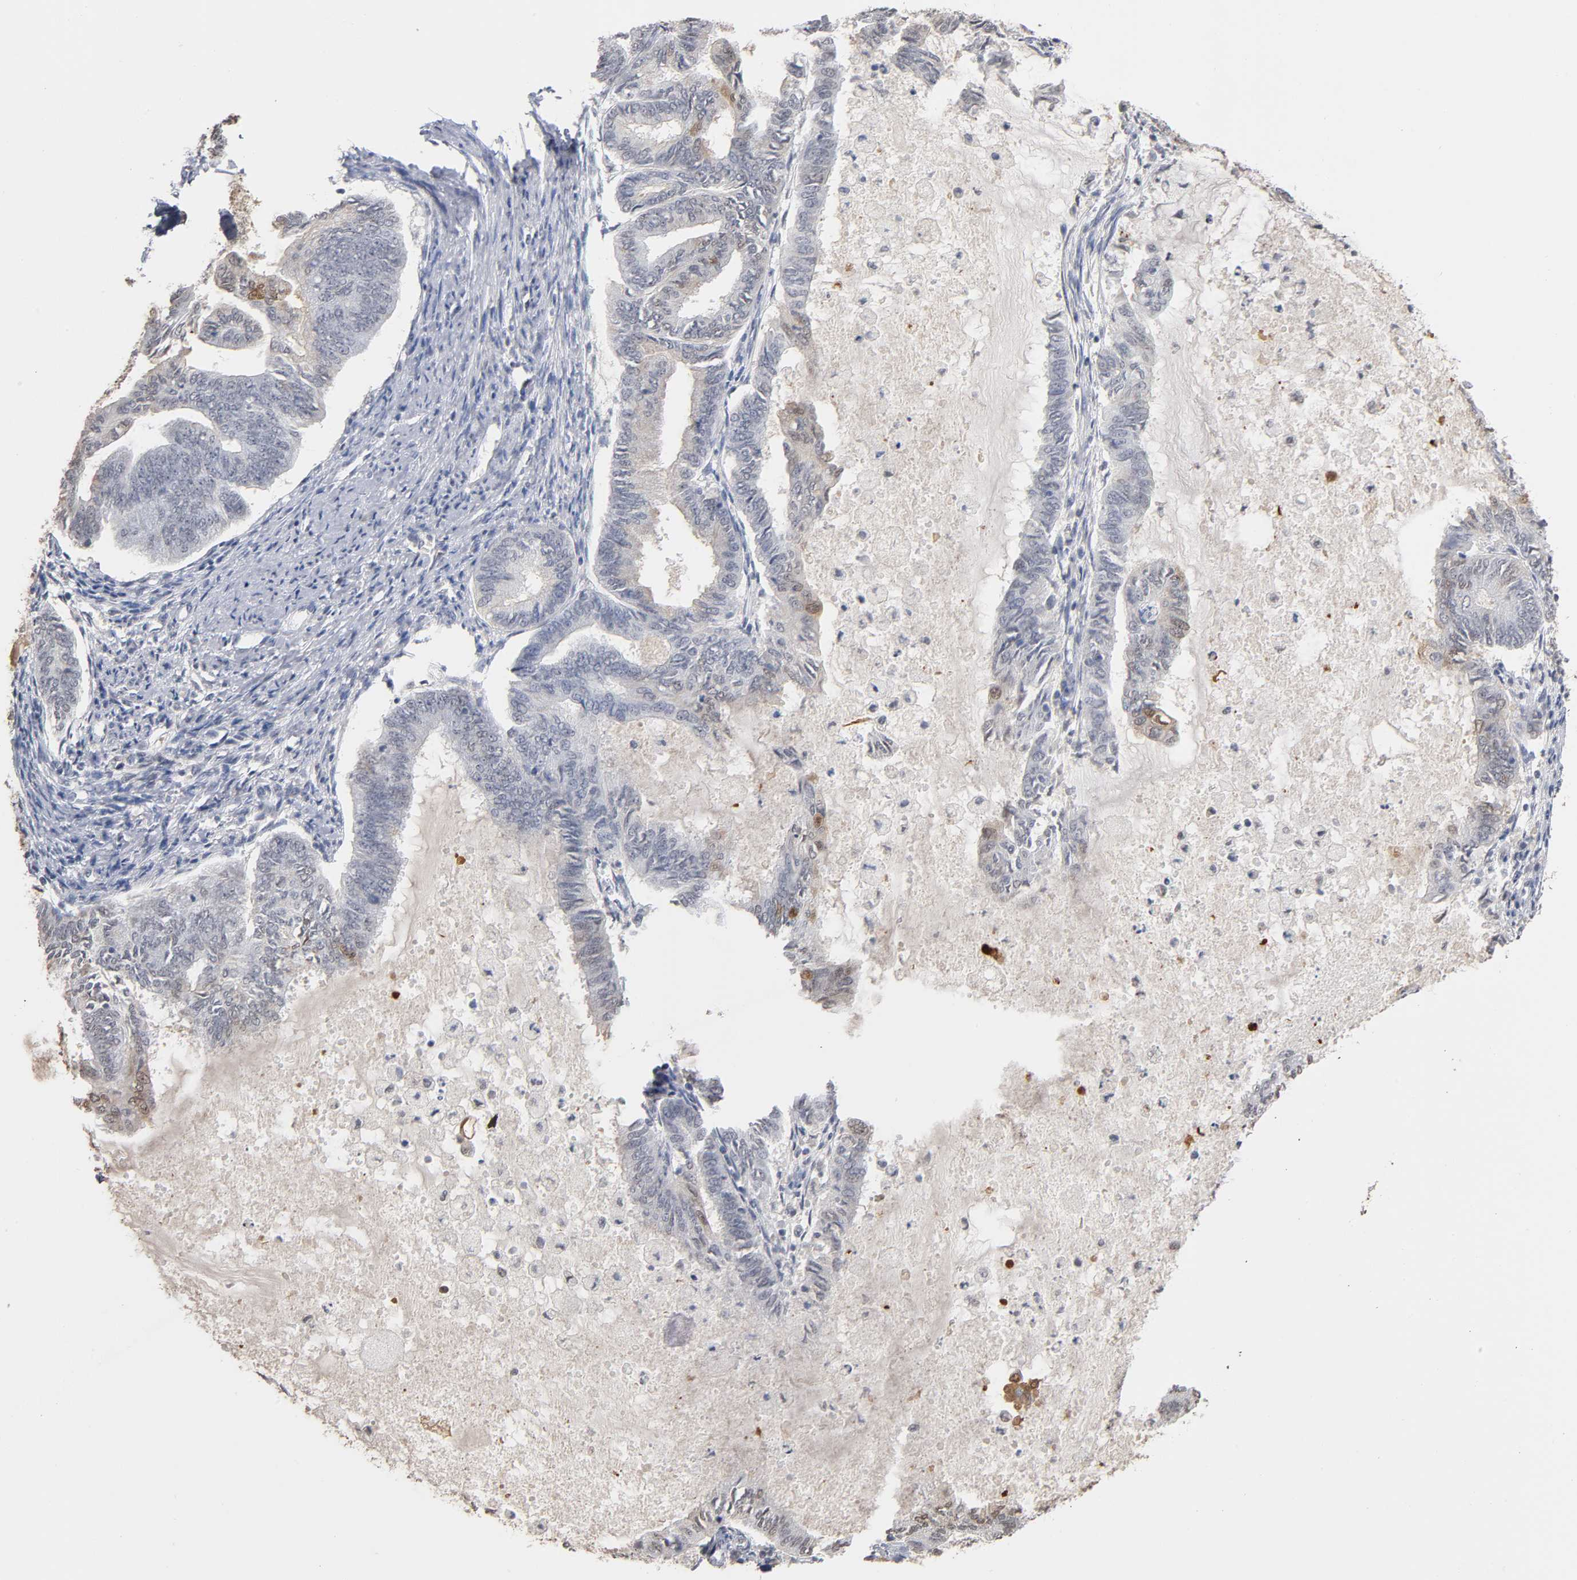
{"staining": {"intensity": "moderate", "quantity": "25%-75%", "location": "cytoplasmic/membranous,nuclear"}, "tissue": "endometrial cancer", "cell_type": "Tumor cells", "image_type": "cancer", "snomed": [{"axis": "morphology", "description": "Adenocarcinoma, NOS"}, {"axis": "topography", "description": "Endometrium"}], "caption": "Human endometrial adenocarcinoma stained for a protein (brown) displays moderate cytoplasmic/membranous and nuclear positive expression in about 25%-75% of tumor cells.", "gene": "CRABP2", "patient": {"sex": "female", "age": 86}}